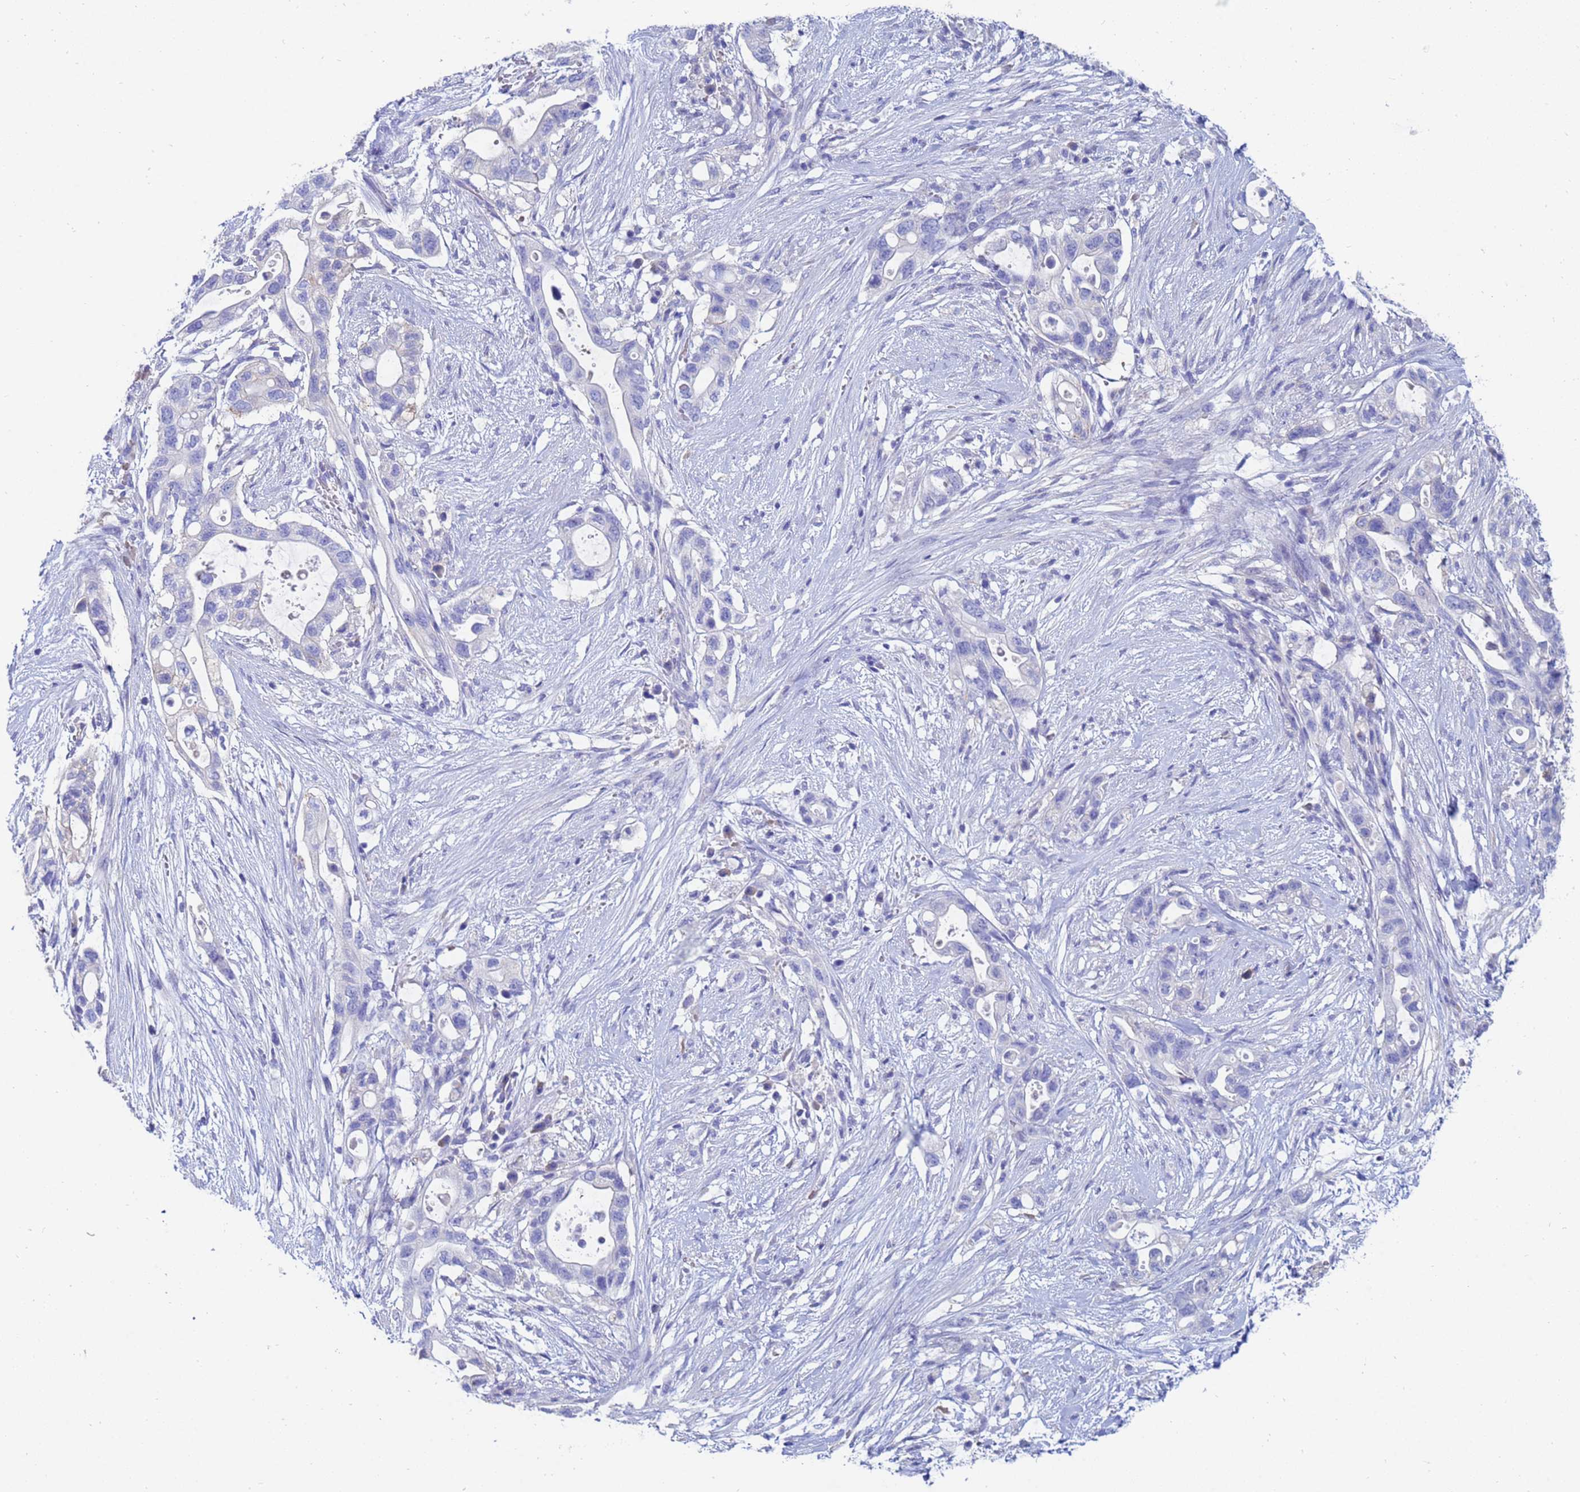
{"staining": {"intensity": "negative", "quantity": "none", "location": "none"}, "tissue": "pancreatic cancer", "cell_type": "Tumor cells", "image_type": "cancer", "snomed": [{"axis": "morphology", "description": "Adenocarcinoma, NOS"}, {"axis": "topography", "description": "Pancreas"}], "caption": "The histopathology image shows no significant staining in tumor cells of adenocarcinoma (pancreatic).", "gene": "UBE2O", "patient": {"sex": "female", "age": 72}}